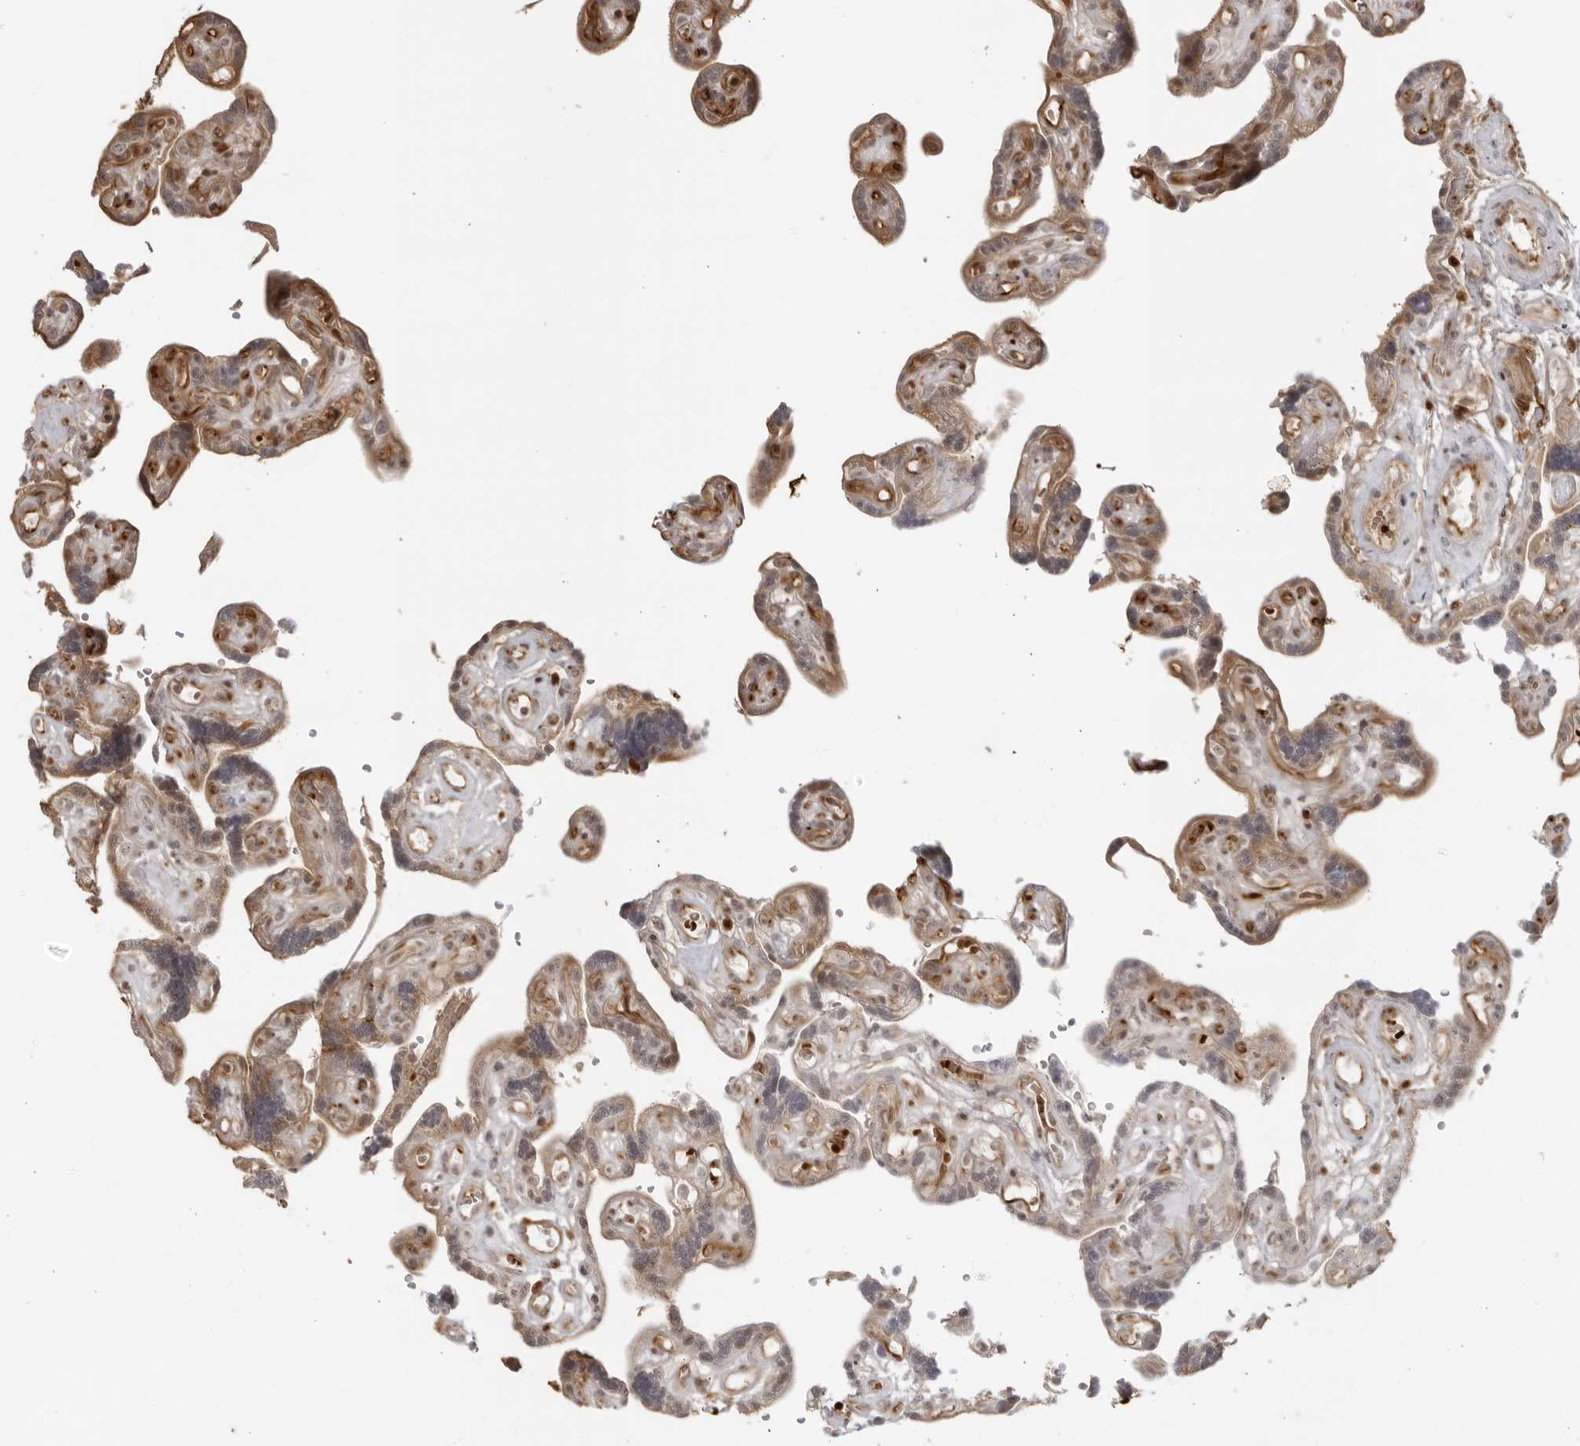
{"staining": {"intensity": "moderate", "quantity": ">75%", "location": "cytoplasmic/membranous,nuclear"}, "tissue": "placenta", "cell_type": "Decidual cells", "image_type": "normal", "snomed": [{"axis": "morphology", "description": "Normal tissue, NOS"}, {"axis": "topography", "description": "Placenta"}], "caption": "Brown immunohistochemical staining in benign human placenta reveals moderate cytoplasmic/membranous,nuclear staining in about >75% of decidual cells.", "gene": "TCF21", "patient": {"sex": "female", "age": 30}}